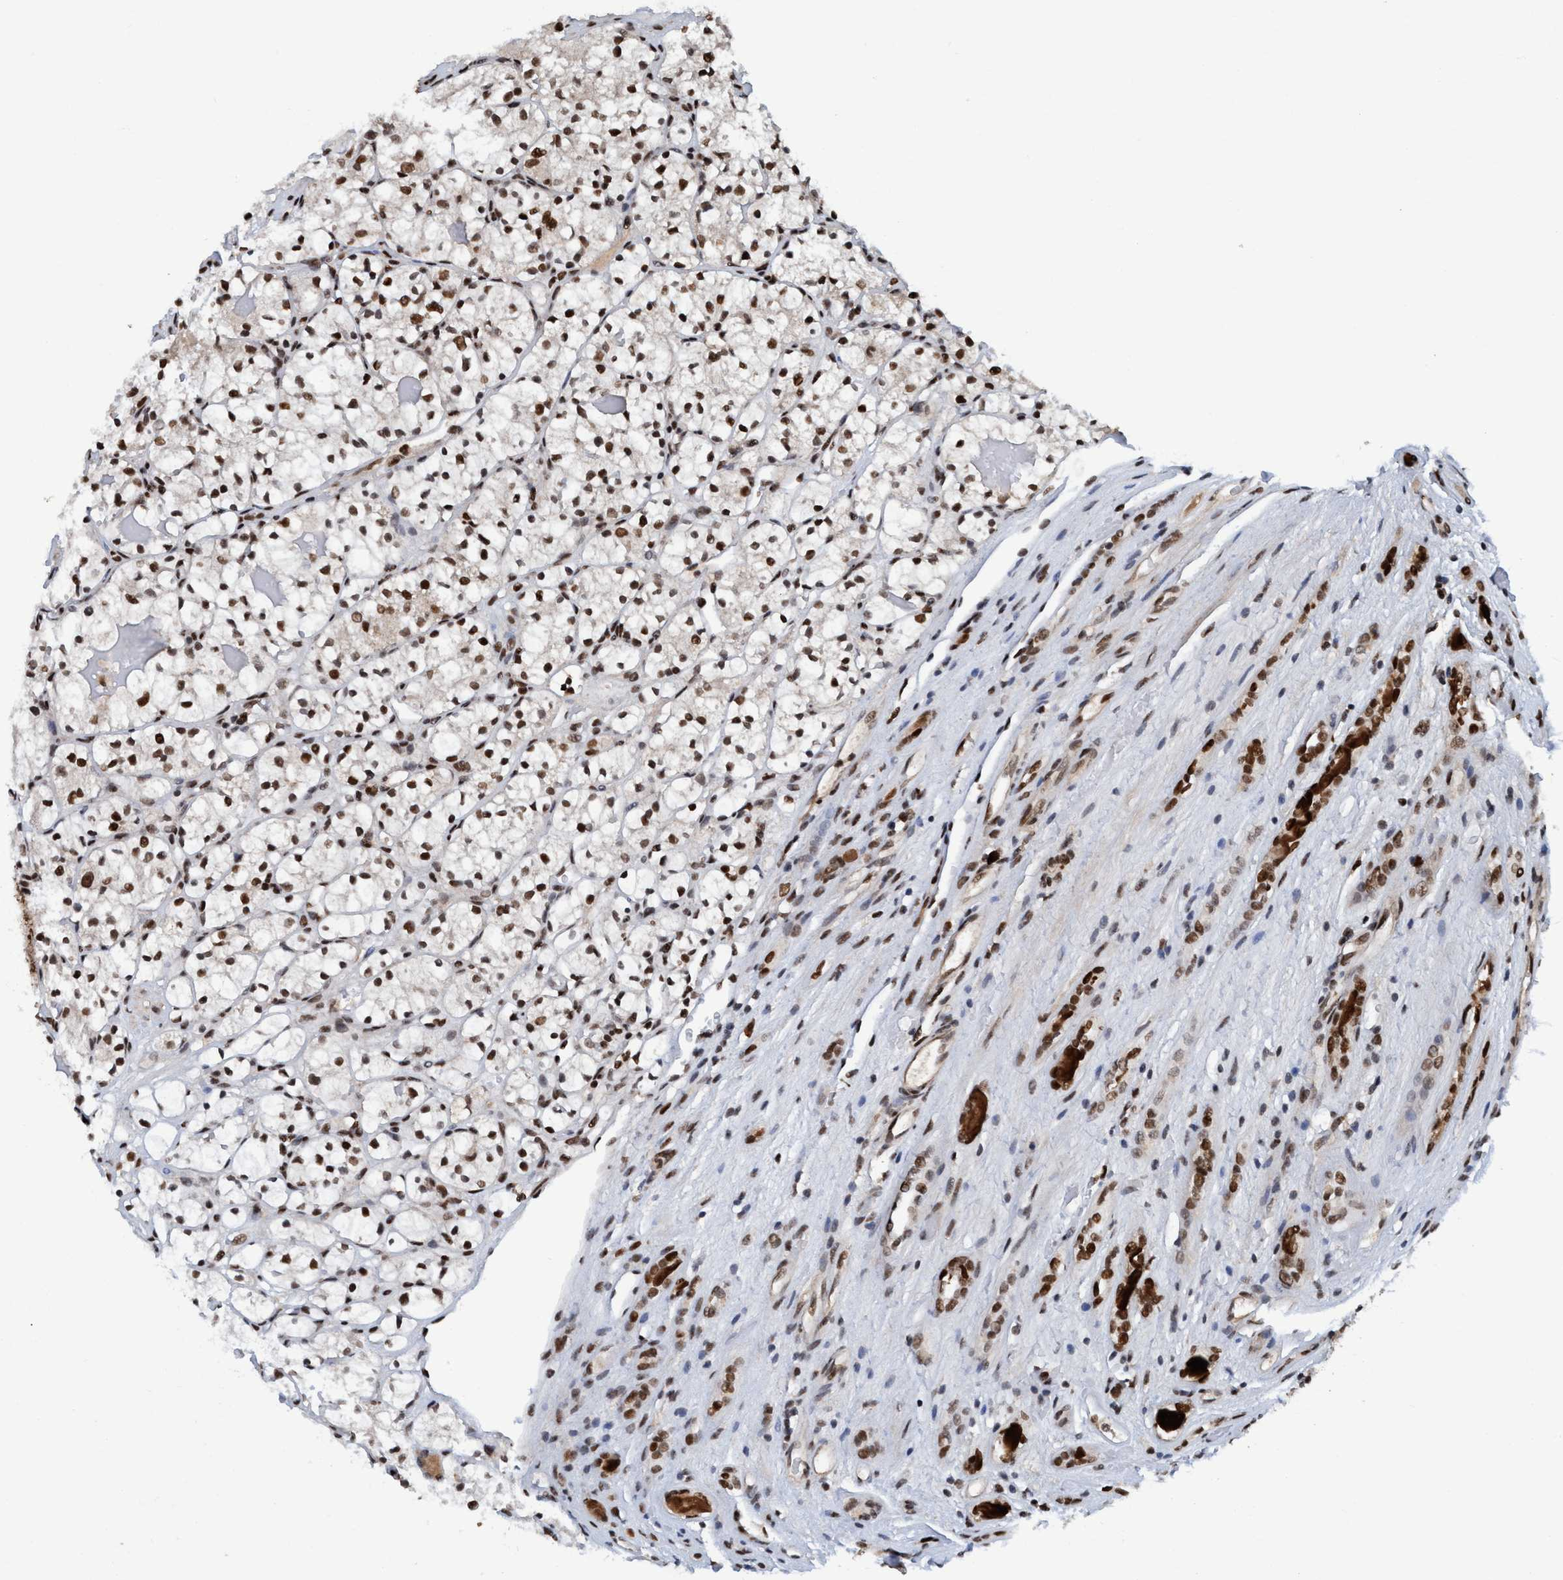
{"staining": {"intensity": "strong", "quantity": ">75%", "location": "nuclear"}, "tissue": "renal cancer", "cell_type": "Tumor cells", "image_type": "cancer", "snomed": [{"axis": "morphology", "description": "Adenocarcinoma, NOS"}, {"axis": "topography", "description": "Kidney"}], "caption": "Approximately >75% of tumor cells in human renal cancer (adenocarcinoma) show strong nuclear protein positivity as visualized by brown immunohistochemical staining.", "gene": "TOPBP1", "patient": {"sex": "female", "age": 60}}